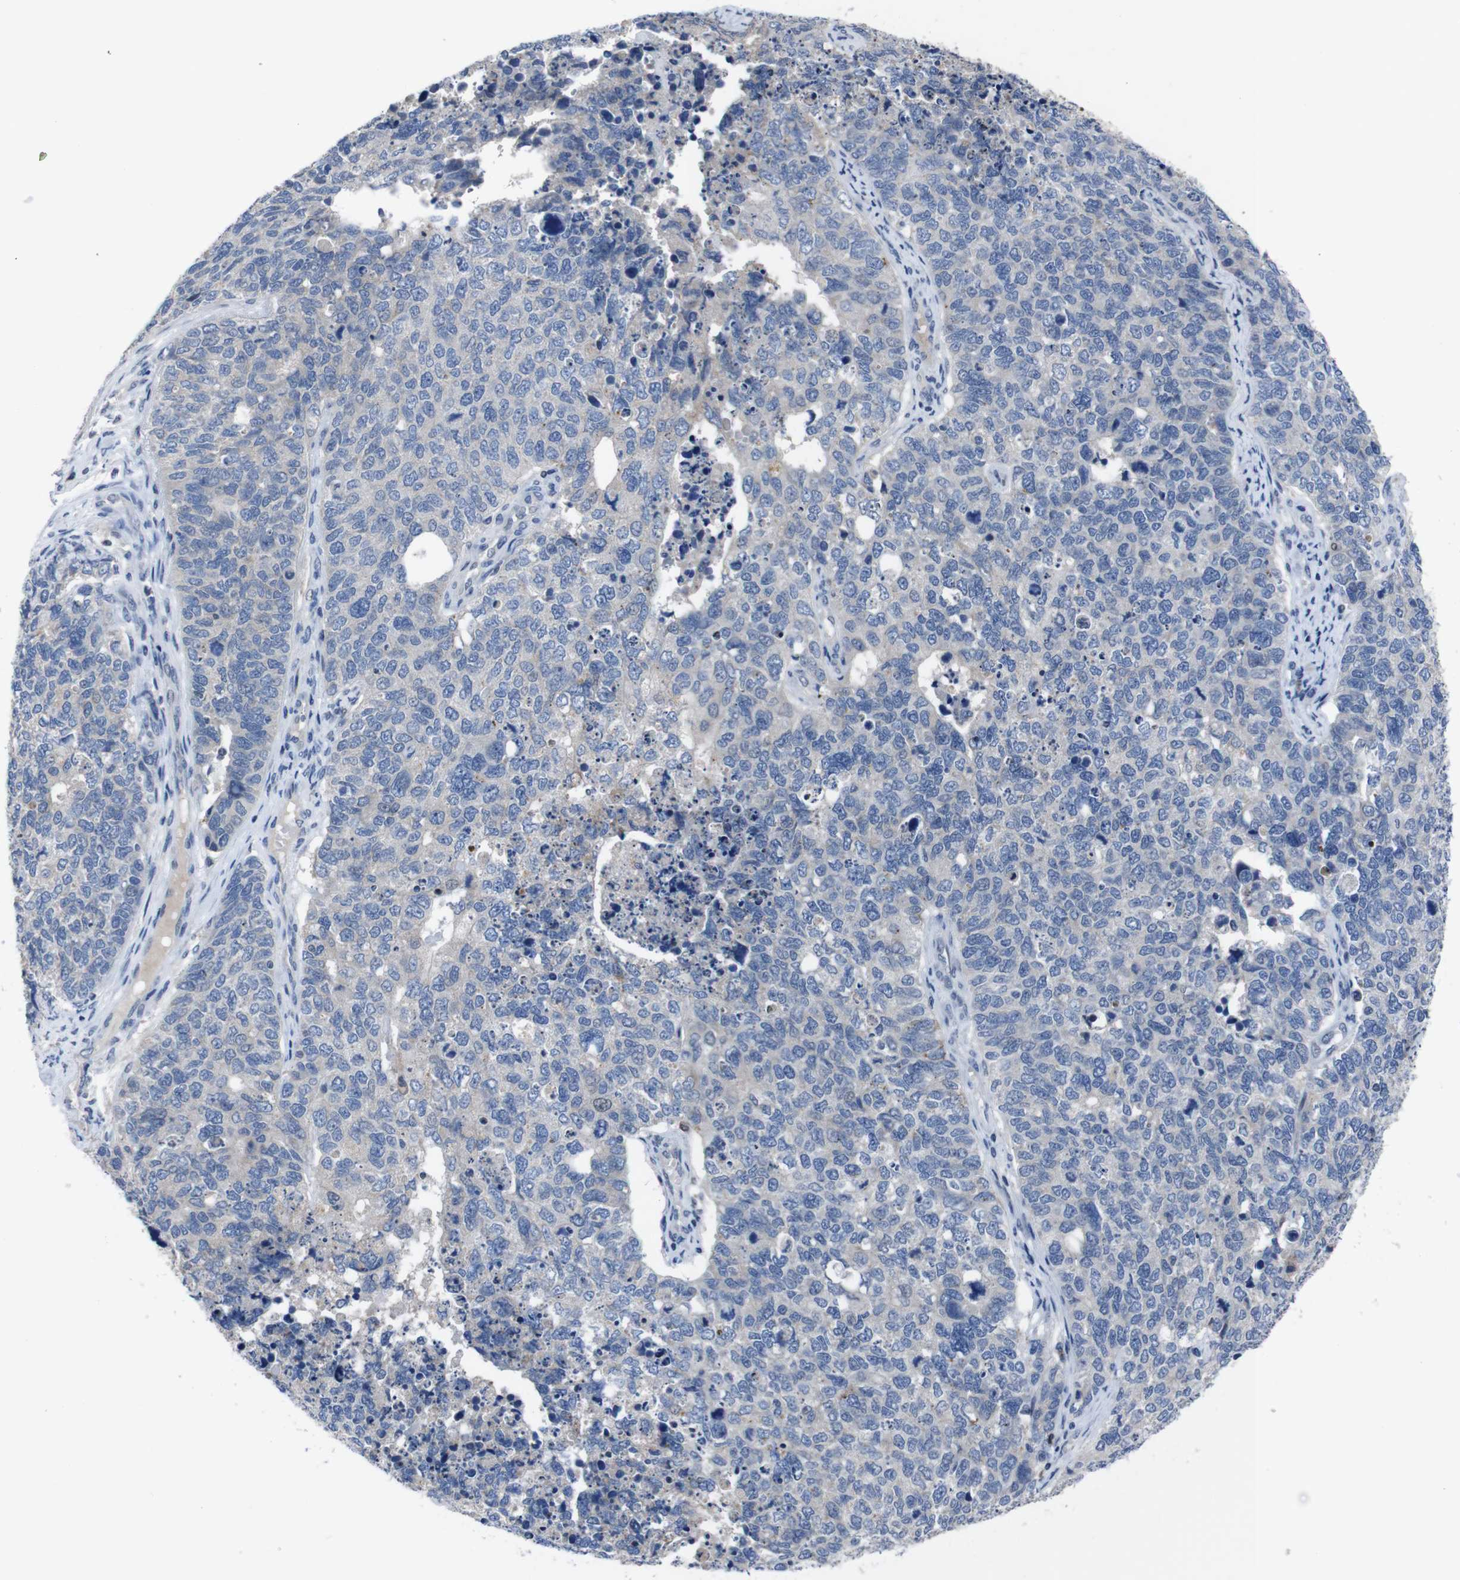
{"staining": {"intensity": "weak", "quantity": "<25%", "location": "cytoplasmic/membranous"}, "tissue": "cervical cancer", "cell_type": "Tumor cells", "image_type": "cancer", "snomed": [{"axis": "morphology", "description": "Squamous cell carcinoma, NOS"}, {"axis": "topography", "description": "Cervix"}], "caption": "High power microscopy photomicrograph of an immunohistochemistry image of cervical cancer (squamous cell carcinoma), revealing no significant staining in tumor cells.", "gene": "SEMA4B", "patient": {"sex": "female", "age": 63}}